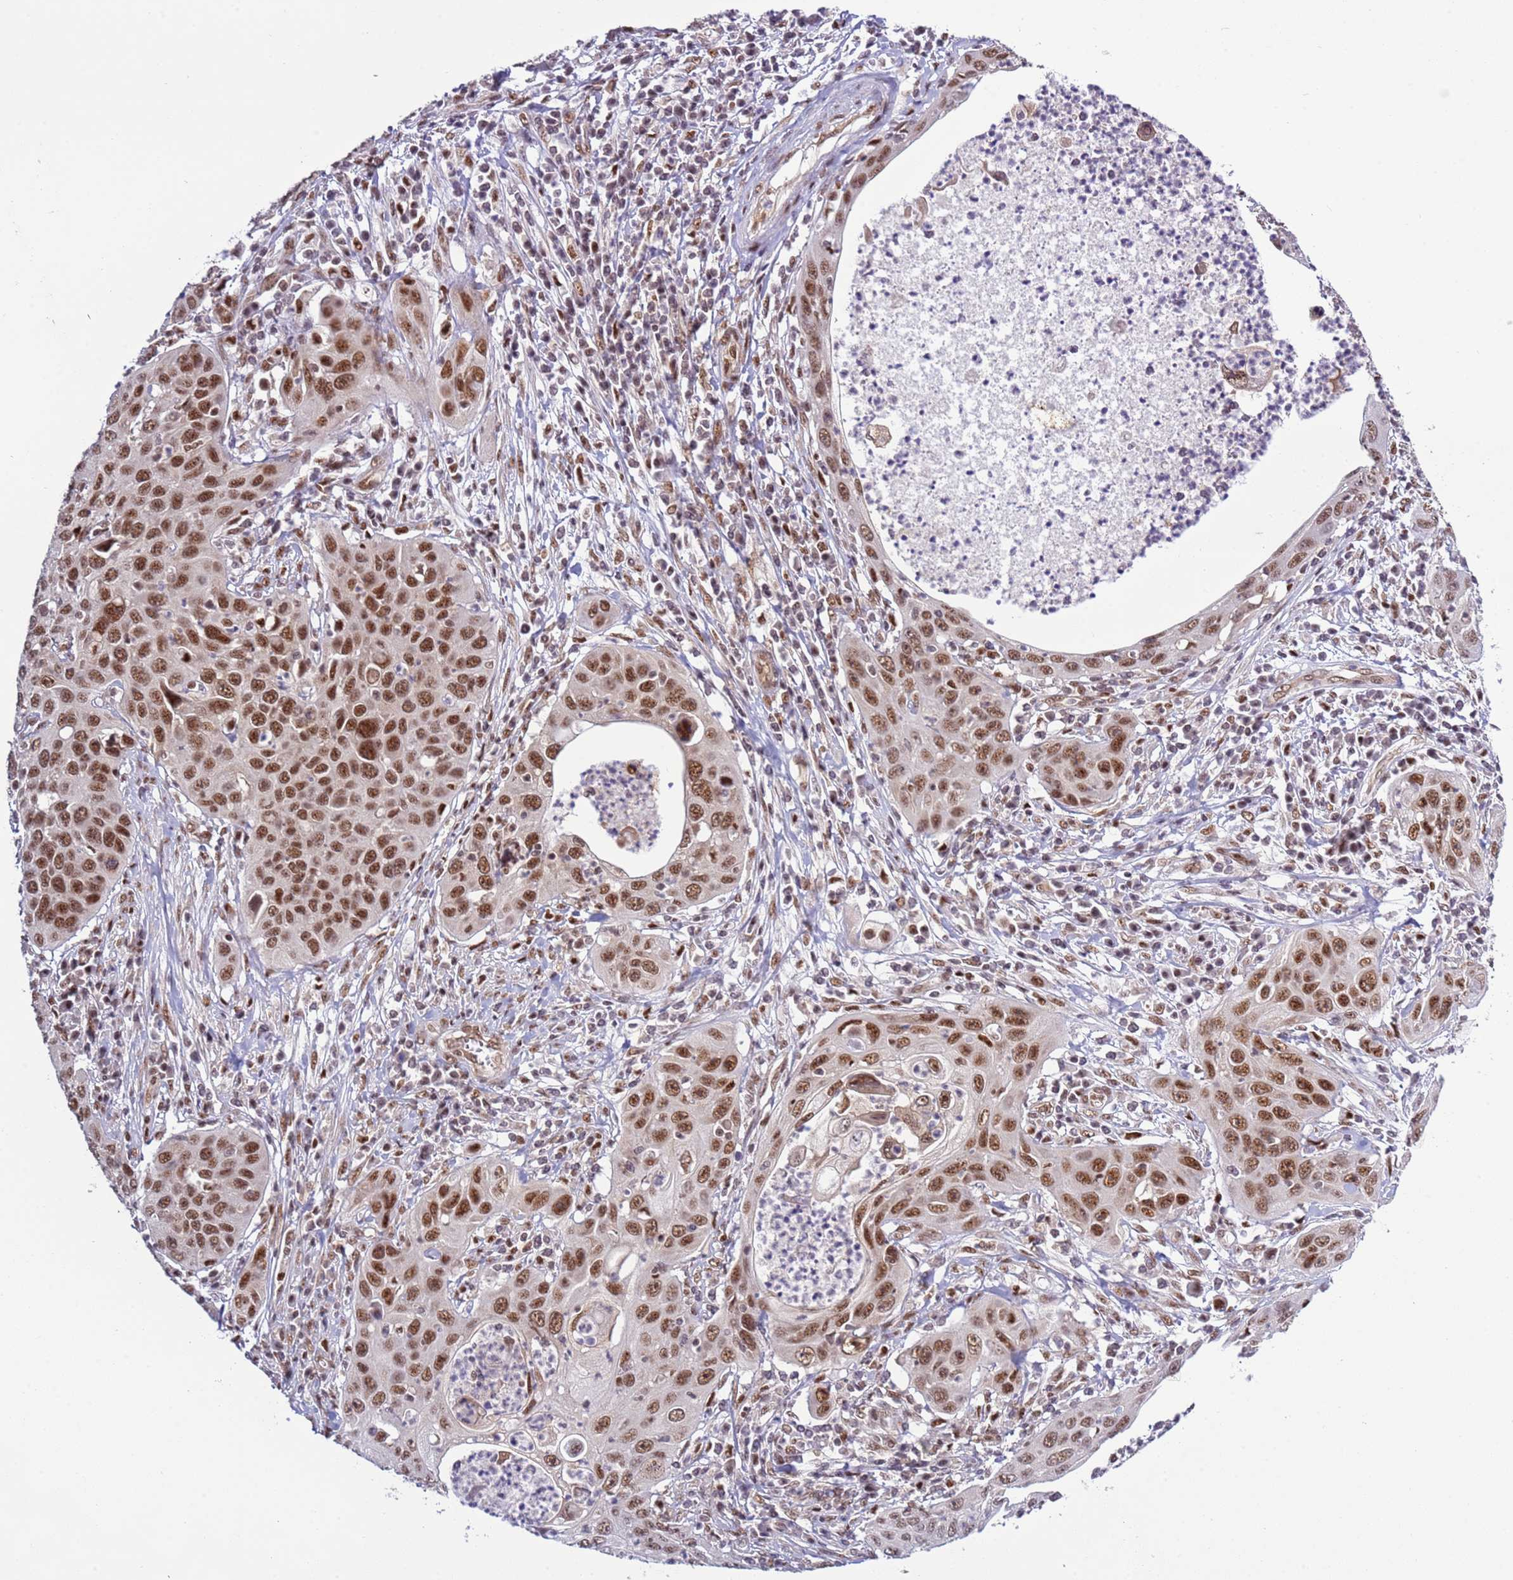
{"staining": {"intensity": "moderate", "quantity": ">75%", "location": "nuclear"}, "tissue": "cervical cancer", "cell_type": "Tumor cells", "image_type": "cancer", "snomed": [{"axis": "morphology", "description": "Squamous cell carcinoma, NOS"}, {"axis": "topography", "description": "Cervix"}], "caption": "Brown immunohistochemical staining in squamous cell carcinoma (cervical) displays moderate nuclear staining in approximately >75% of tumor cells.", "gene": "PRPF6", "patient": {"sex": "female", "age": 36}}